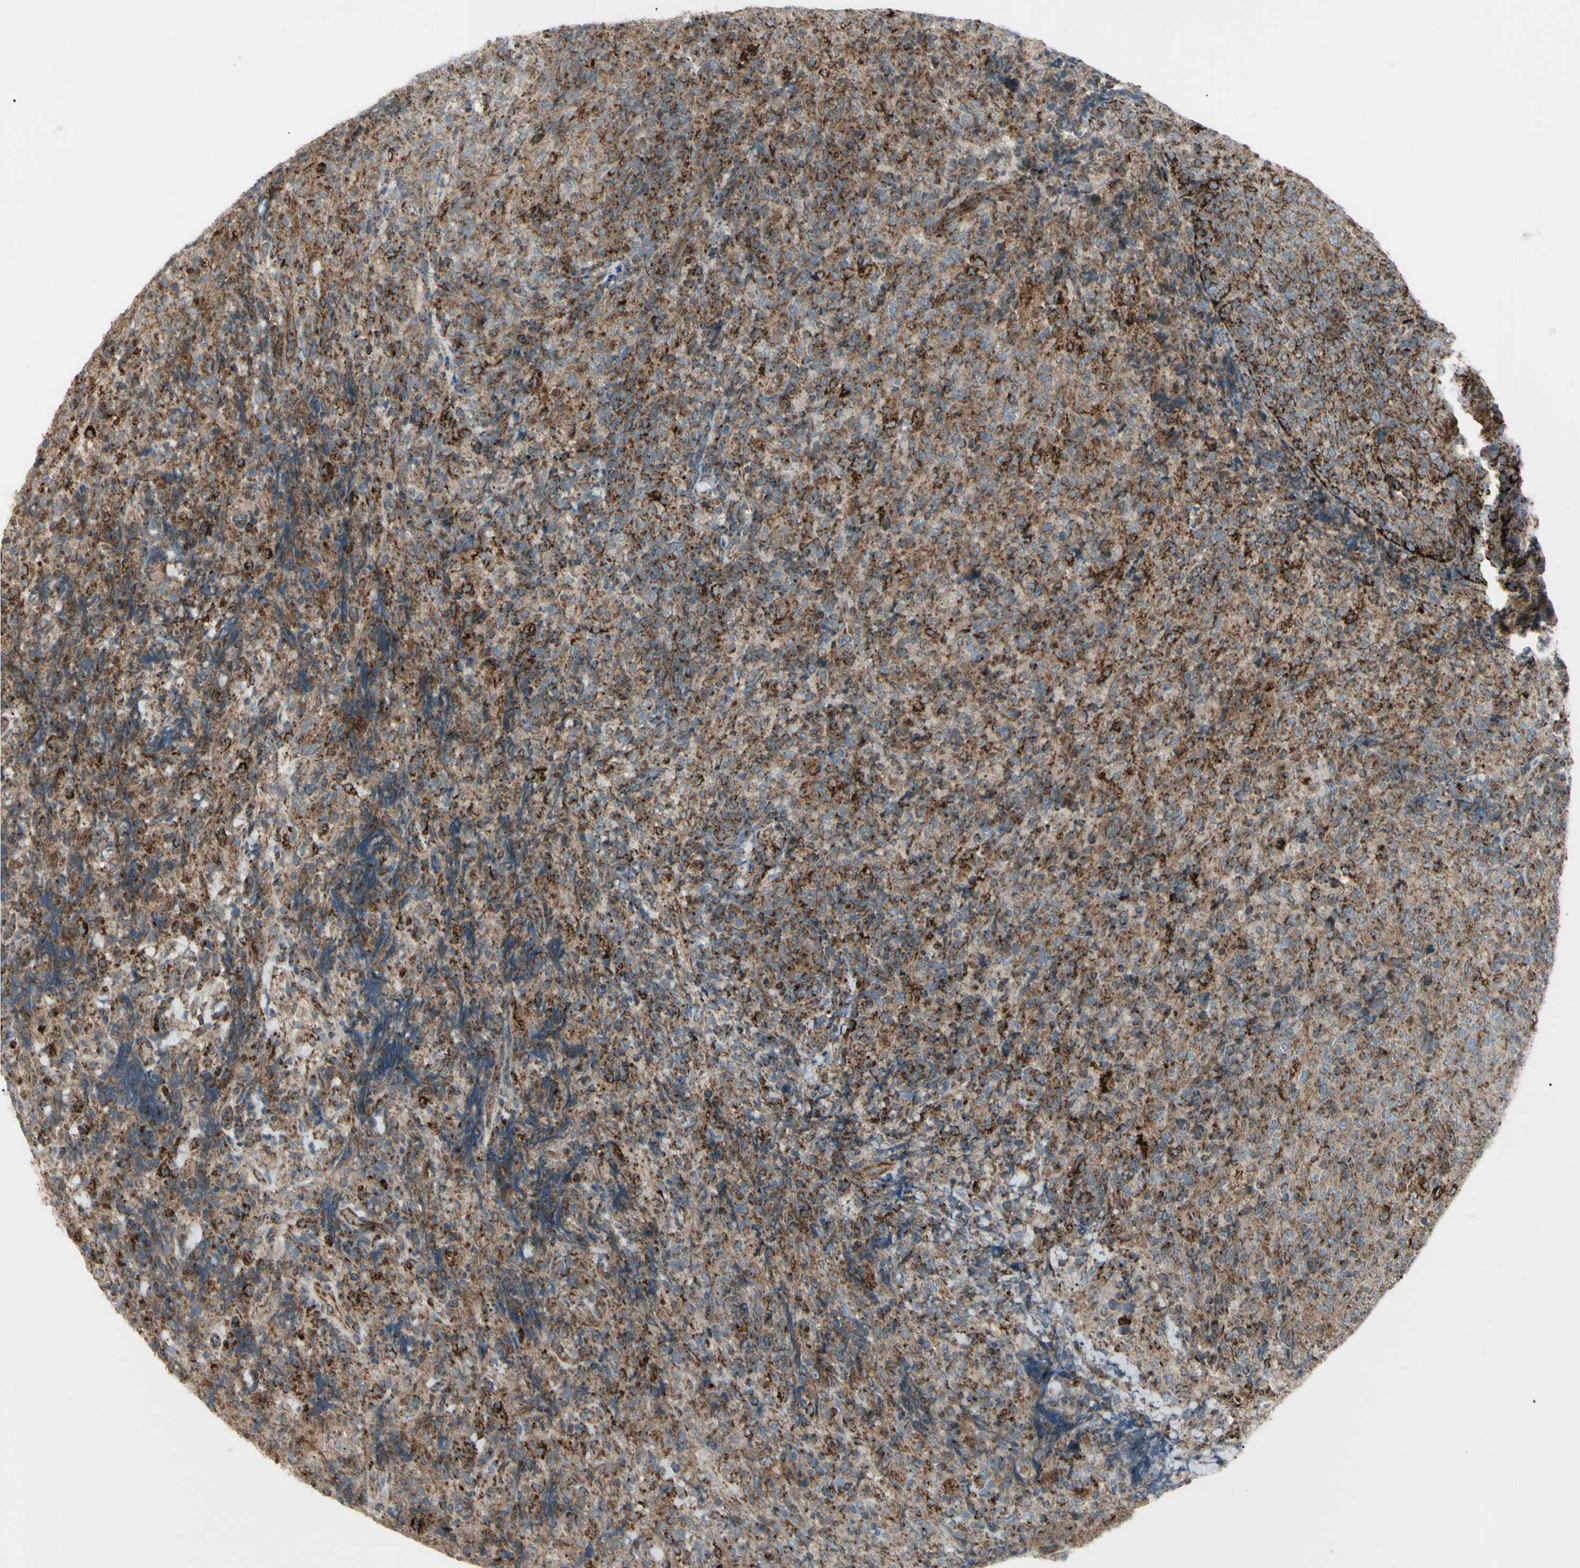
{"staining": {"intensity": "strong", "quantity": ">75%", "location": "cytoplasmic/membranous"}, "tissue": "lymphoma", "cell_type": "Tumor cells", "image_type": "cancer", "snomed": [{"axis": "morphology", "description": "Malignant lymphoma, non-Hodgkin's type, High grade"}, {"axis": "topography", "description": "Tonsil"}], "caption": "DAB (3,3'-diaminobenzidine) immunohistochemical staining of human high-grade malignant lymphoma, non-Hodgkin's type reveals strong cytoplasmic/membranous protein positivity in approximately >75% of tumor cells.", "gene": "CYB5R1", "patient": {"sex": "female", "age": 36}}